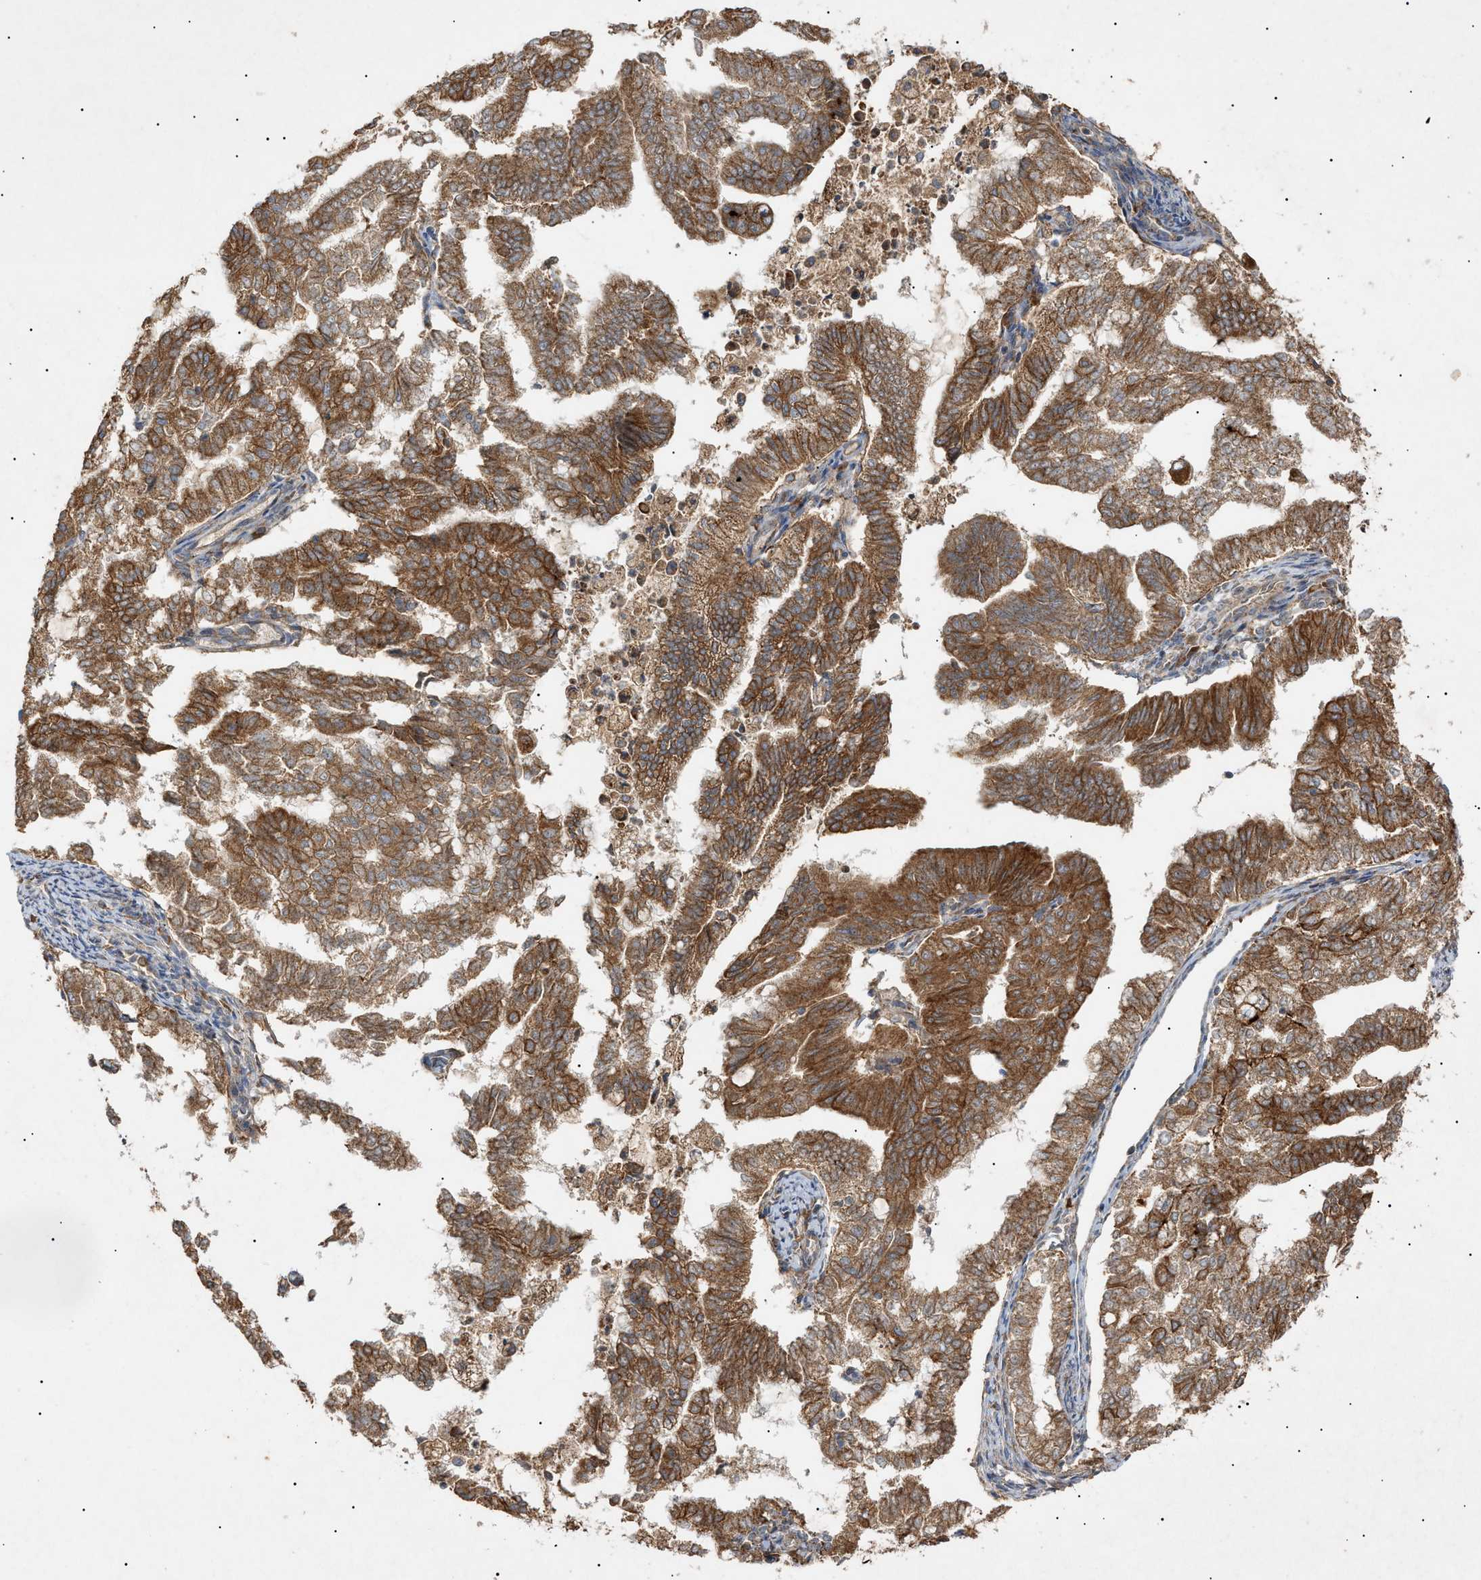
{"staining": {"intensity": "strong", "quantity": ">75%", "location": "cytoplasmic/membranous"}, "tissue": "endometrial cancer", "cell_type": "Tumor cells", "image_type": "cancer", "snomed": [{"axis": "morphology", "description": "Adenocarcinoma, NOS"}, {"axis": "topography", "description": "Endometrium"}], "caption": "Tumor cells show high levels of strong cytoplasmic/membranous expression in approximately >75% of cells in endometrial adenocarcinoma. The staining is performed using DAB brown chromogen to label protein expression. The nuclei are counter-stained blue using hematoxylin.", "gene": "MTCH1", "patient": {"sex": "female", "age": 79}}